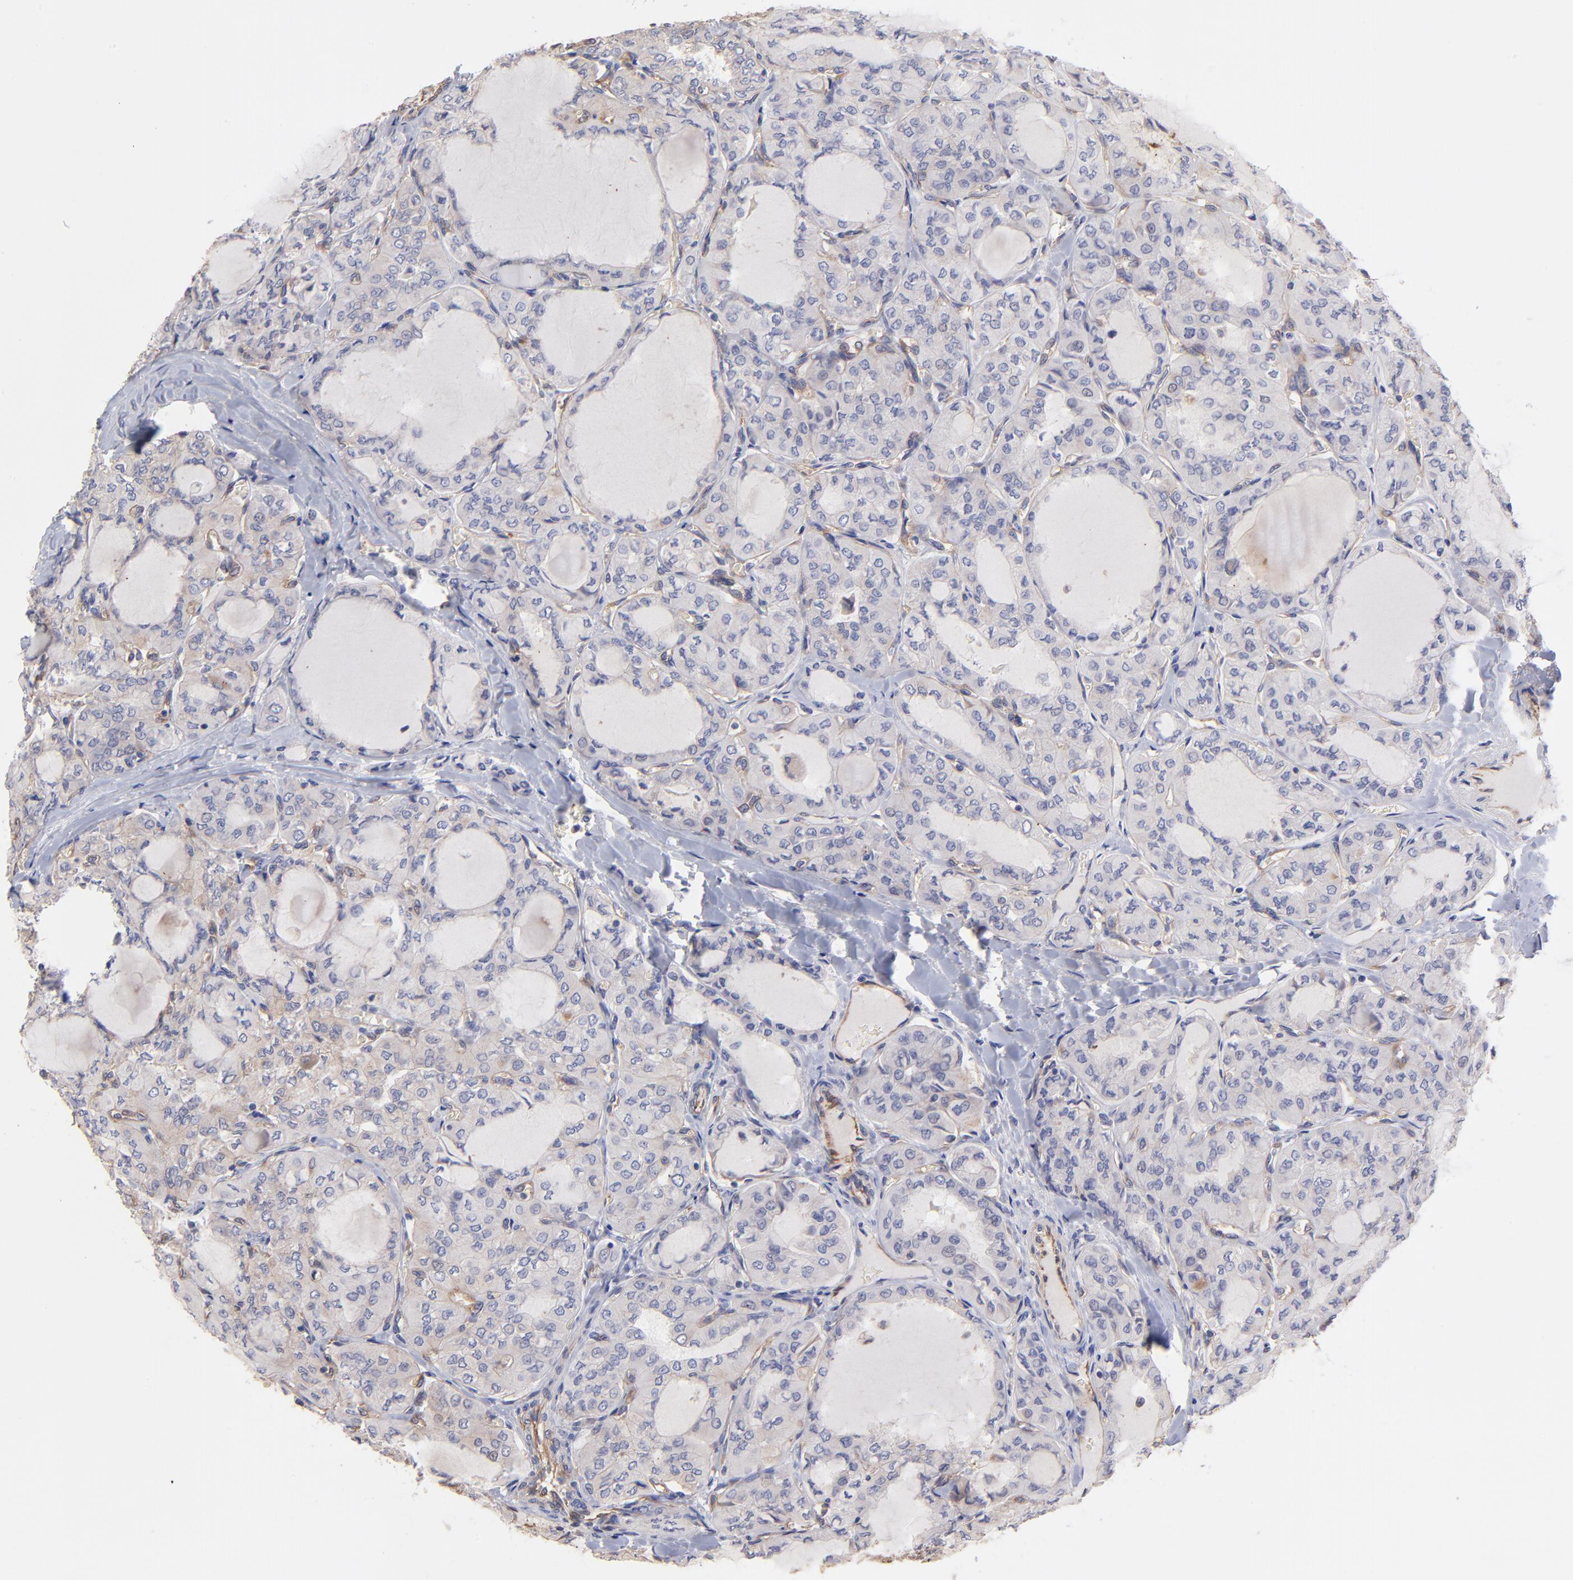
{"staining": {"intensity": "negative", "quantity": "none", "location": "none"}, "tissue": "thyroid cancer", "cell_type": "Tumor cells", "image_type": "cancer", "snomed": [{"axis": "morphology", "description": "Papillary adenocarcinoma, NOS"}, {"axis": "topography", "description": "Thyroid gland"}], "caption": "Immunohistochemistry histopathology image of thyroid cancer stained for a protein (brown), which shows no expression in tumor cells. The staining was performed using DAB (3,3'-diaminobenzidine) to visualize the protein expression in brown, while the nuclei were stained in blue with hematoxylin (Magnification: 20x).", "gene": "ASB7", "patient": {"sex": "male", "age": 20}}